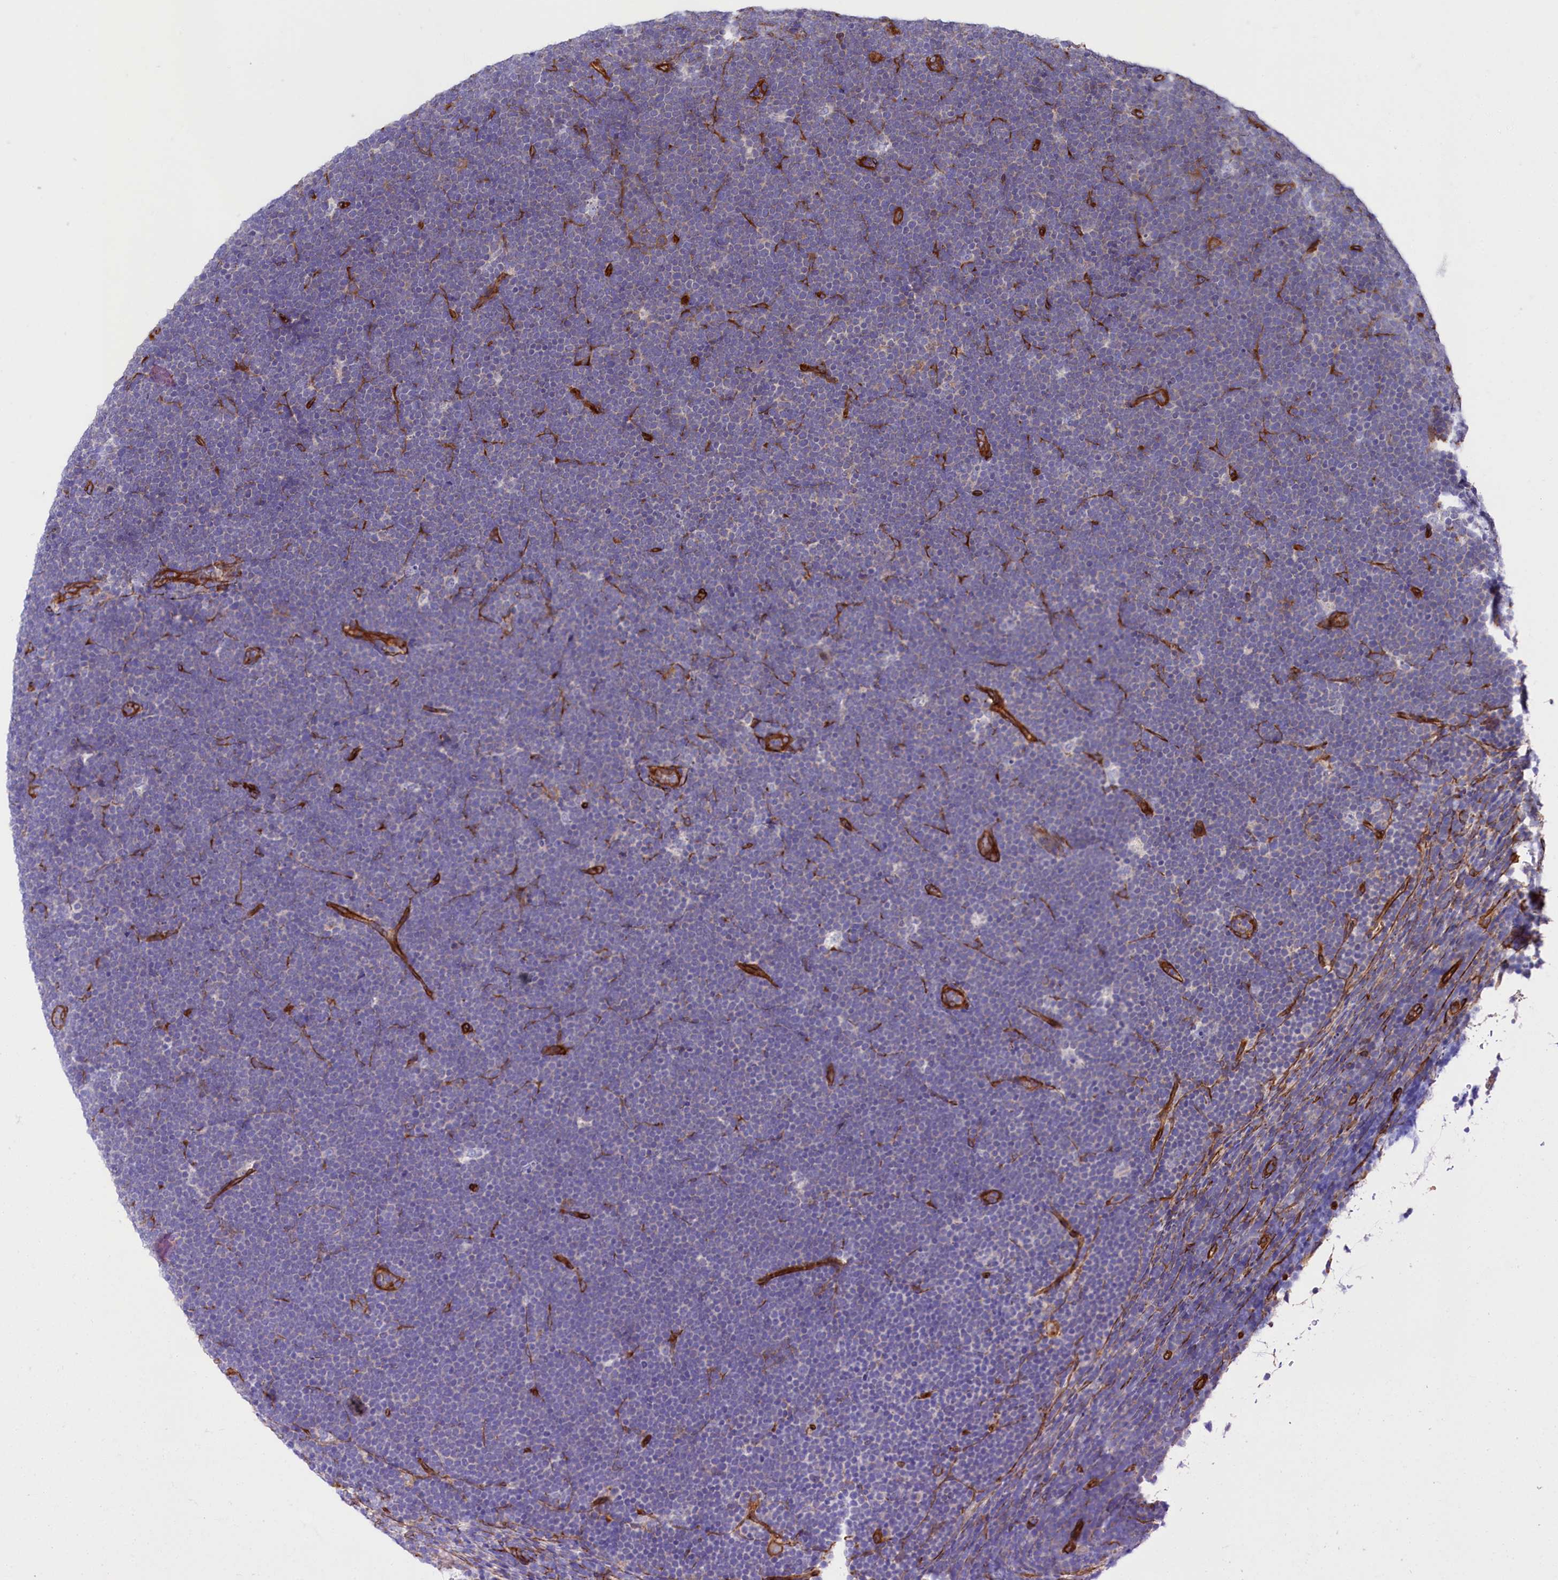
{"staining": {"intensity": "negative", "quantity": "none", "location": "none"}, "tissue": "lymphoma", "cell_type": "Tumor cells", "image_type": "cancer", "snomed": [{"axis": "morphology", "description": "Malignant lymphoma, non-Hodgkin's type, High grade"}, {"axis": "topography", "description": "Lymph node"}], "caption": "The immunohistochemistry (IHC) histopathology image has no significant staining in tumor cells of lymphoma tissue.", "gene": "TNKS1BP1", "patient": {"sex": "male", "age": 13}}